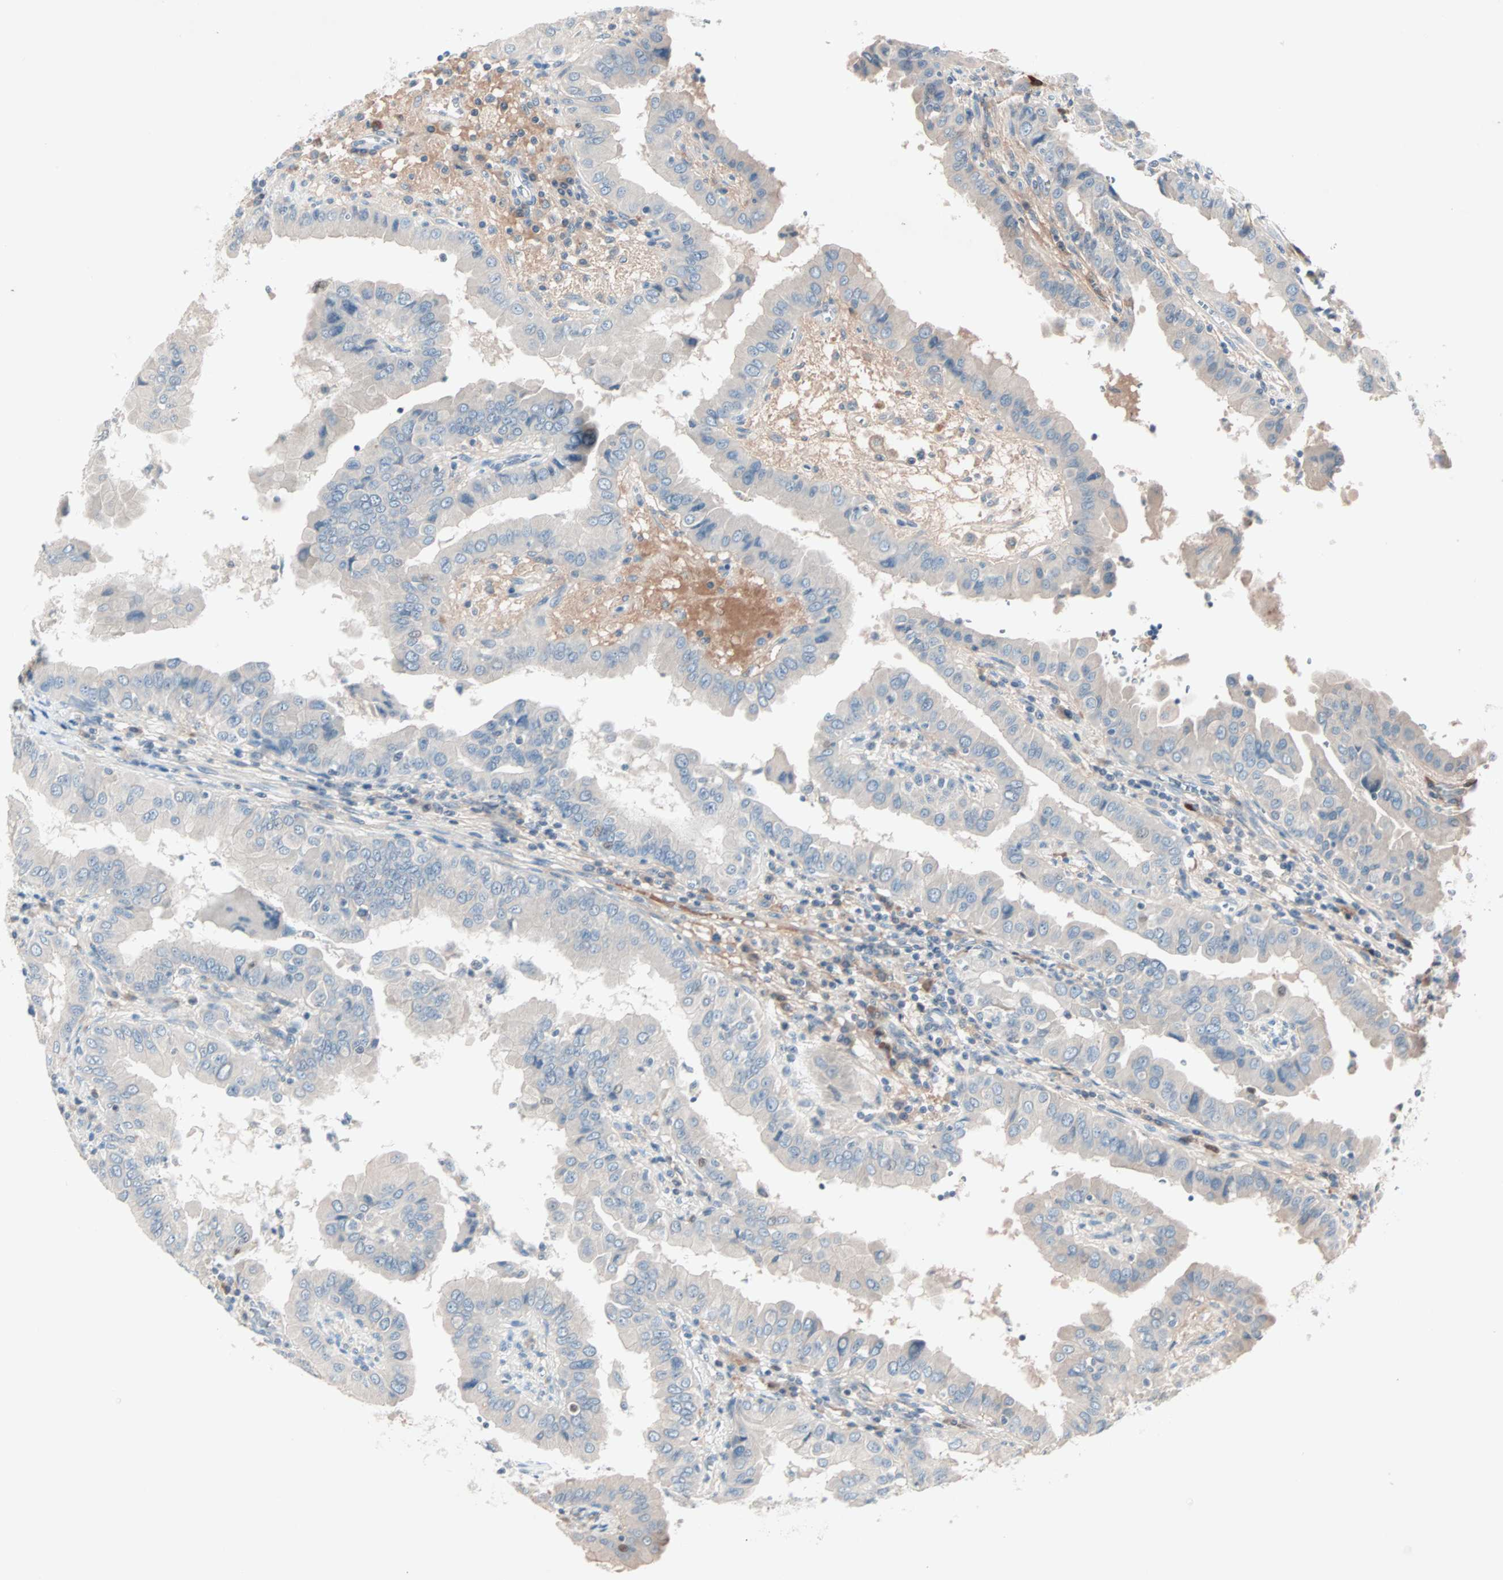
{"staining": {"intensity": "negative", "quantity": "none", "location": "none"}, "tissue": "thyroid cancer", "cell_type": "Tumor cells", "image_type": "cancer", "snomed": [{"axis": "morphology", "description": "Papillary adenocarcinoma, NOS"}, {"axis": "topography", "description": "Thyroid gland"}], "caption": "This is an immunohistochemistry photomicrograph of thyroid cancer. There is no expression in tumor cells.", "gene": "CCNE2", "patient": {"sex": "male", "age": 33}}